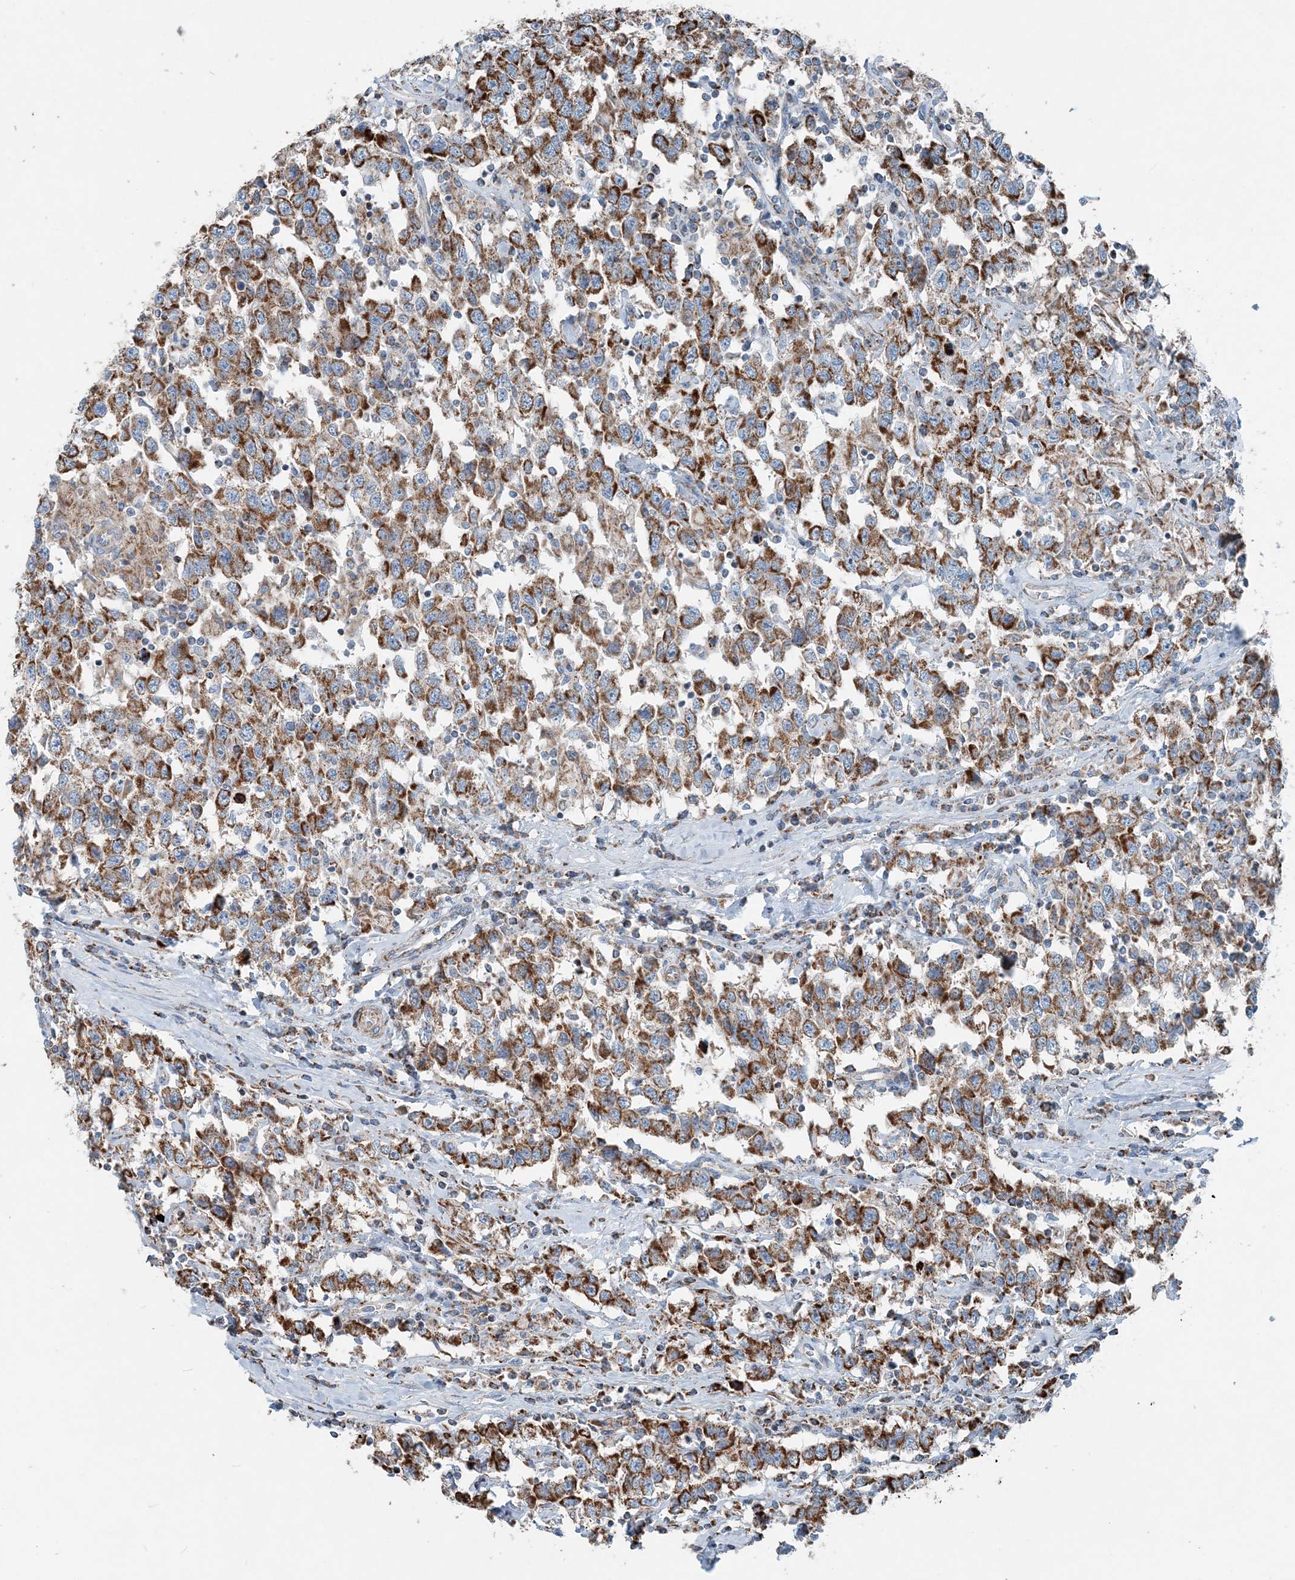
{"staining": {"intensity": "strong", "quantity": ">75%", "location": "cytoplasmic/membranous"}, "tissue": "testis cancer", "cell_type": "Tumor cells", "image_type": "cancer", "snomed": [{"axis": "morphology", "description": "Seminoma, NOS"}, {"axis": "topography", "description": "Testis"}], "caption": "Seminoma (testis) stained with a brown dye displays strong cytoplasmic/membranous positive staining in approximately >75% of tumor cells.", "gene": "INTU", "patient": {"sex": "male", "age": 41}}